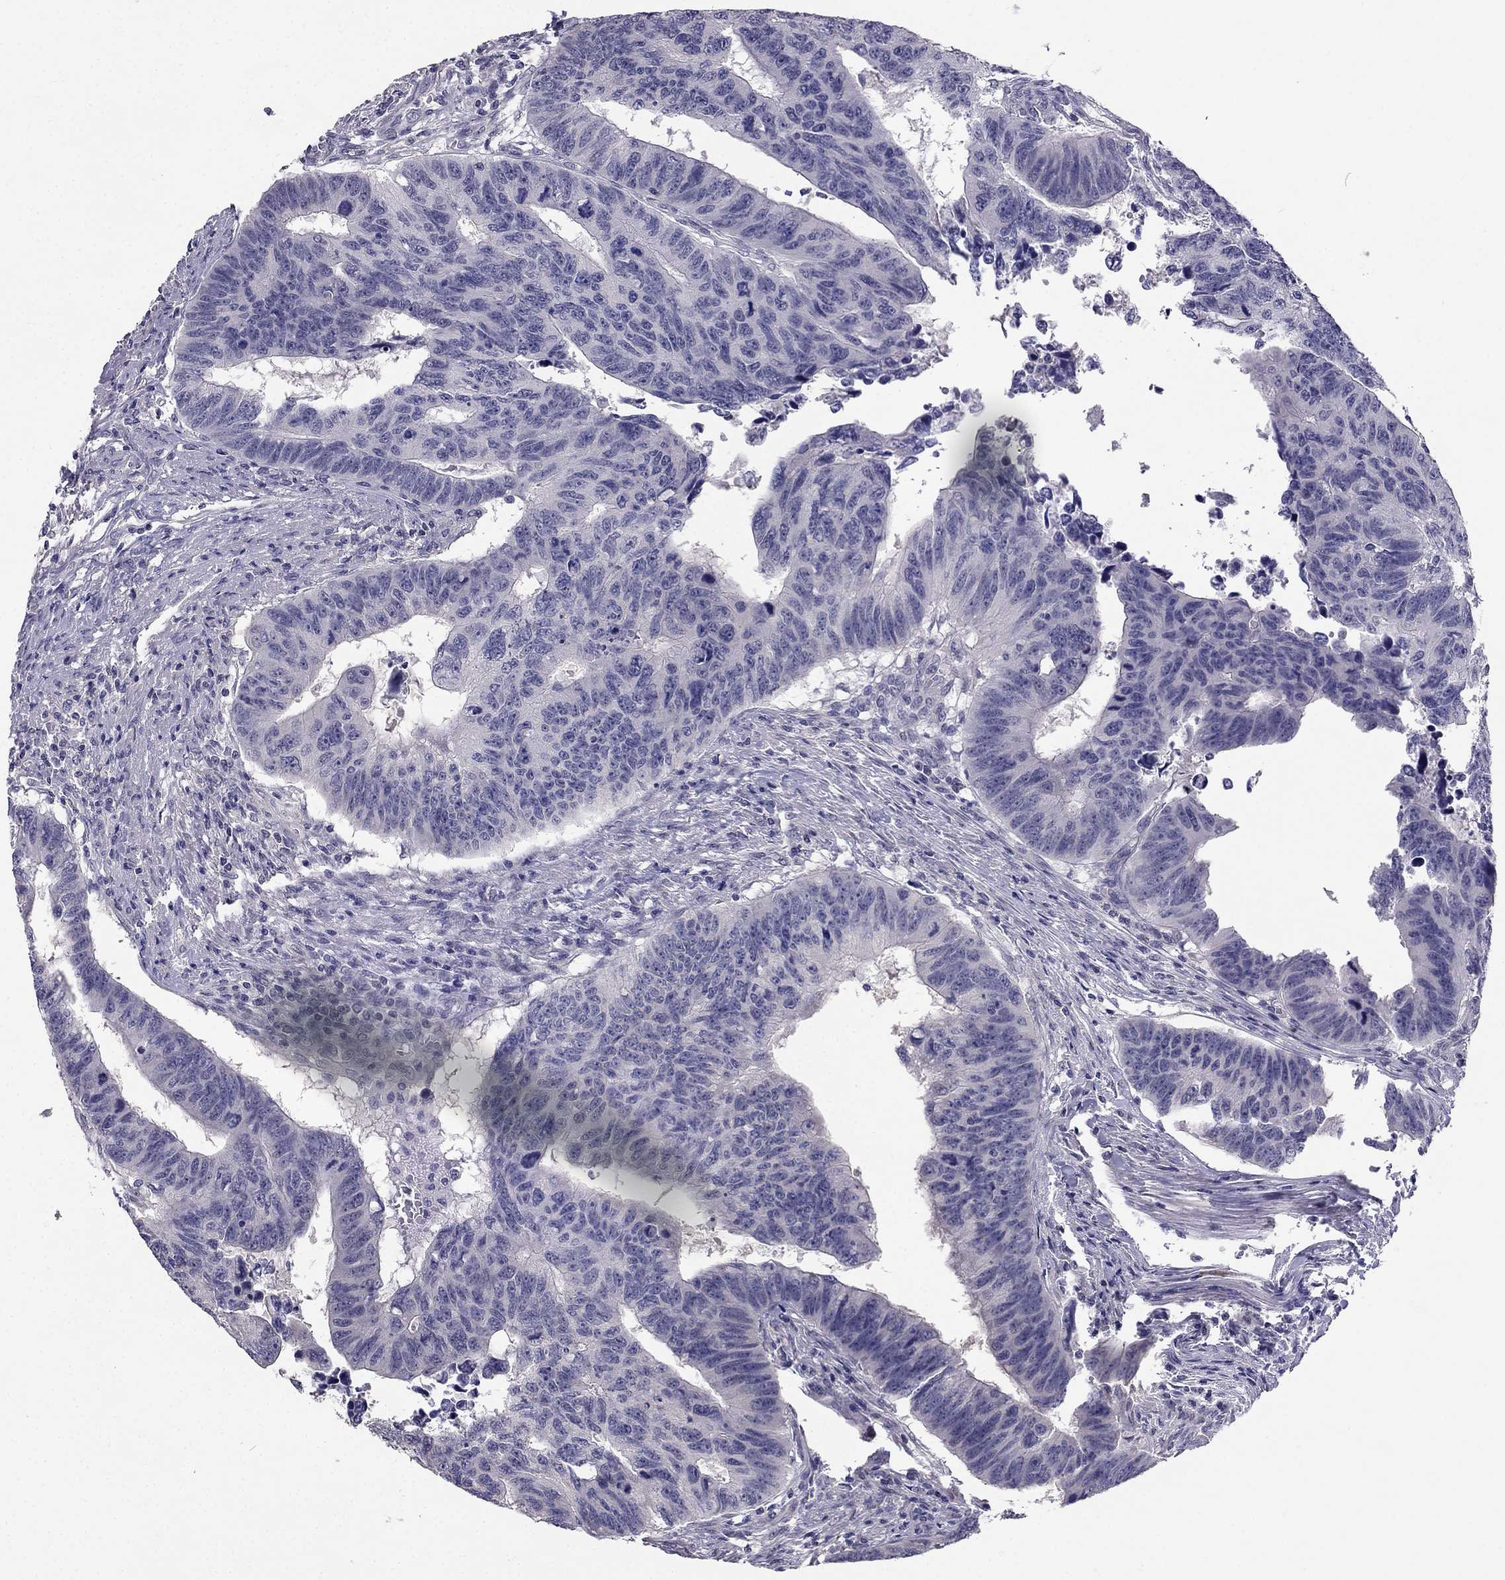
{"staining": {"intensity": "negative", "quantity": "none", "location": "none"}, "tissue": "colorectal cancer", "cell_type": "Tumor cells", "image_type": "cancer", "snomed": [{"axis": "morphology", "description": "Adenocarcinoma, NOS"}, {"axis": "topography", "description": "Rectum"}], "caption": "This is an immunohistochemistry micrograph of colorectal cancer. There is no staining in tumor cells.", "gene": "HSFX1", "patient": {"sex": "female", "age": 85}}